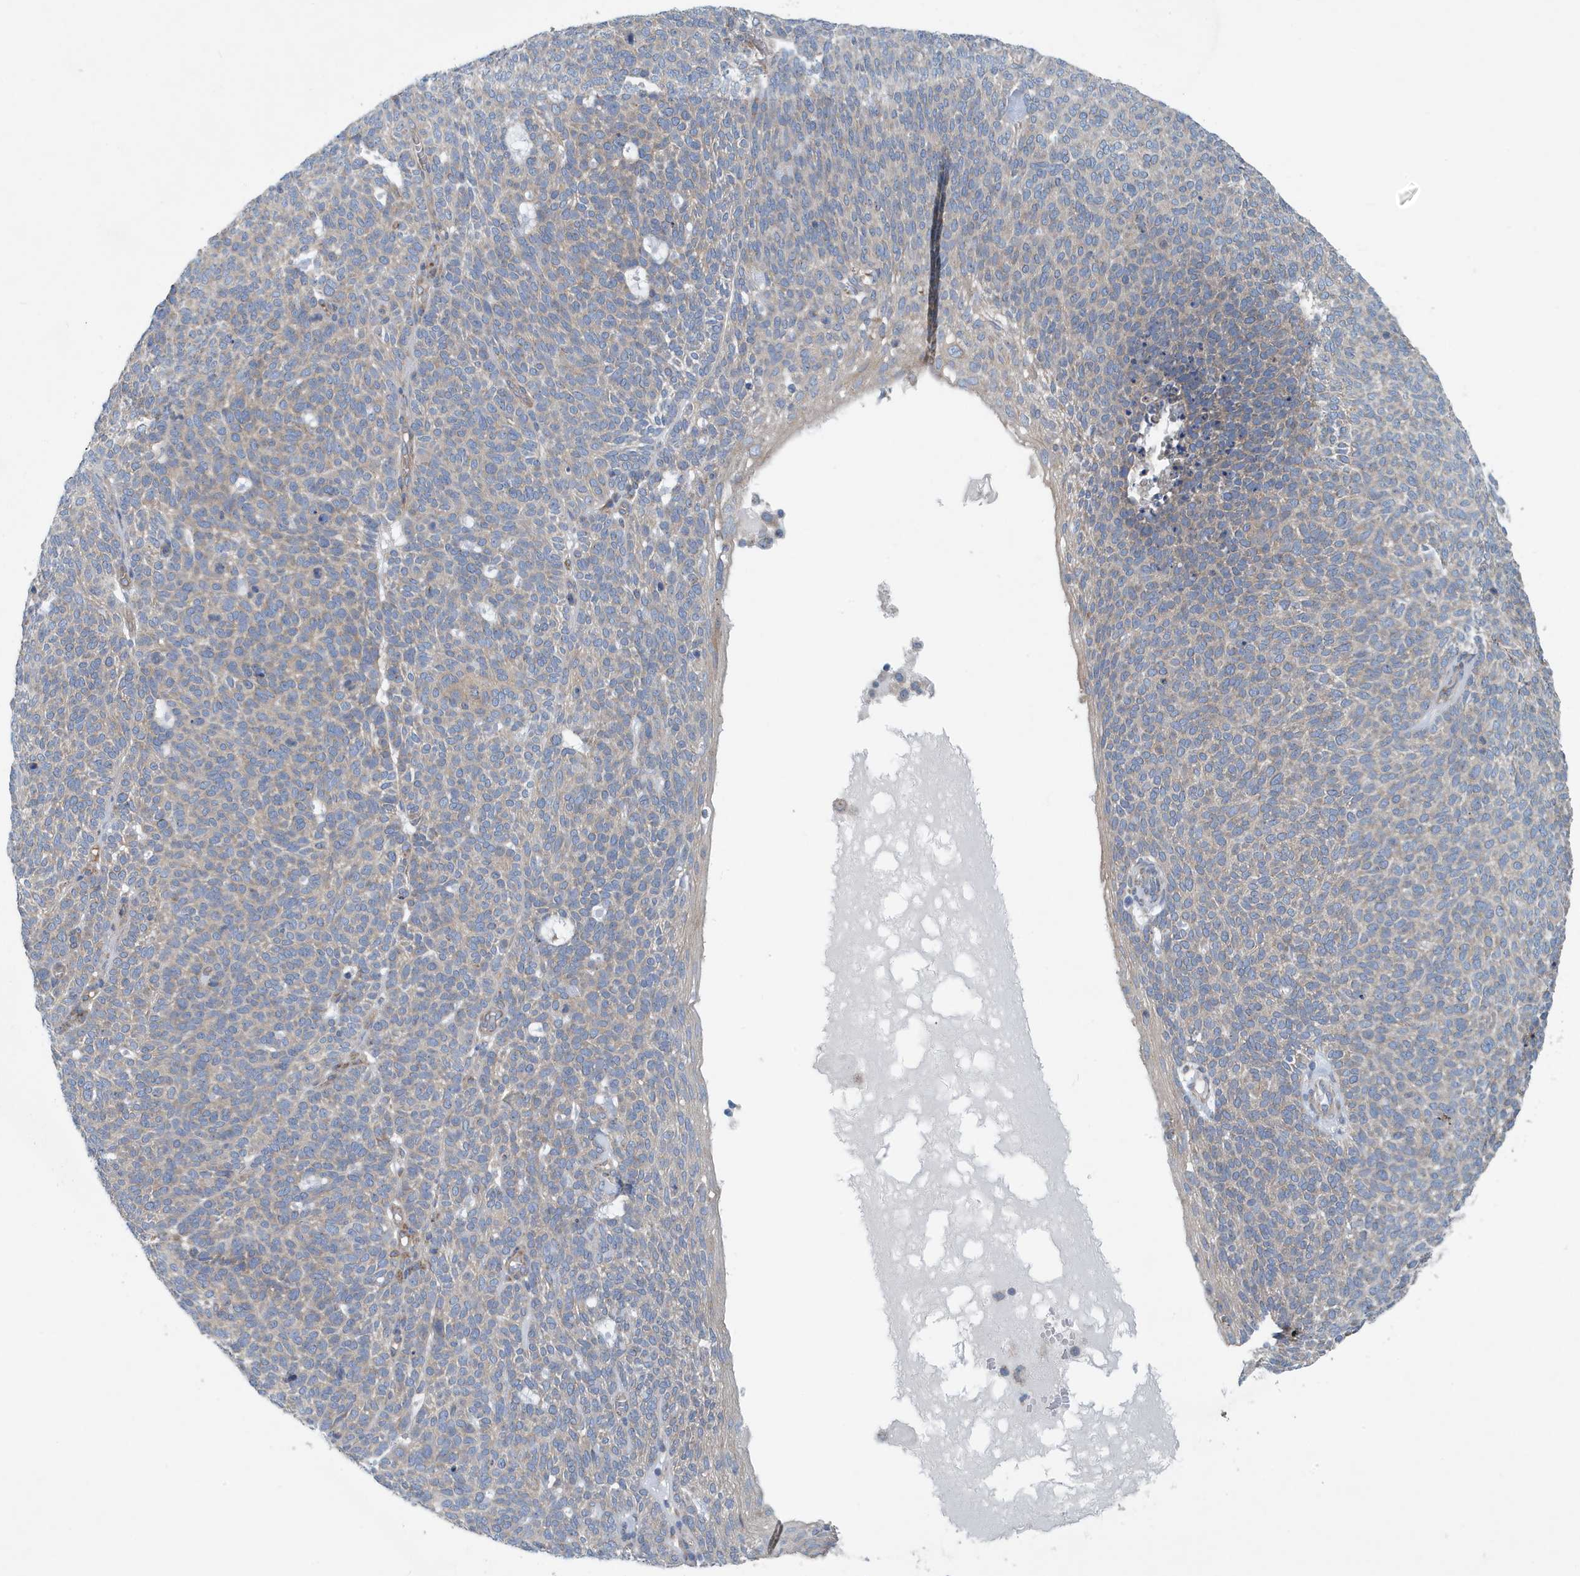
{"staining": {"intensity": "weak", "quantity": "<25%", "location": "cytoplasmic/membranous"}, "tissue": "skin cancer", "cell_type": "Tumor cells", "image_type": "cancer", "snomed": [{"axis": "morphology", "description": "Squamous cell carcinoma, NOS"}, {"axis": "topography", "description": "Skin"}], "caption": "DAB immunohistochemical staining of human skin cancer reveals no significant staining in tumor cells.", "gene": "PPM1M", "patient": {"sex": "female", "age": 90}}